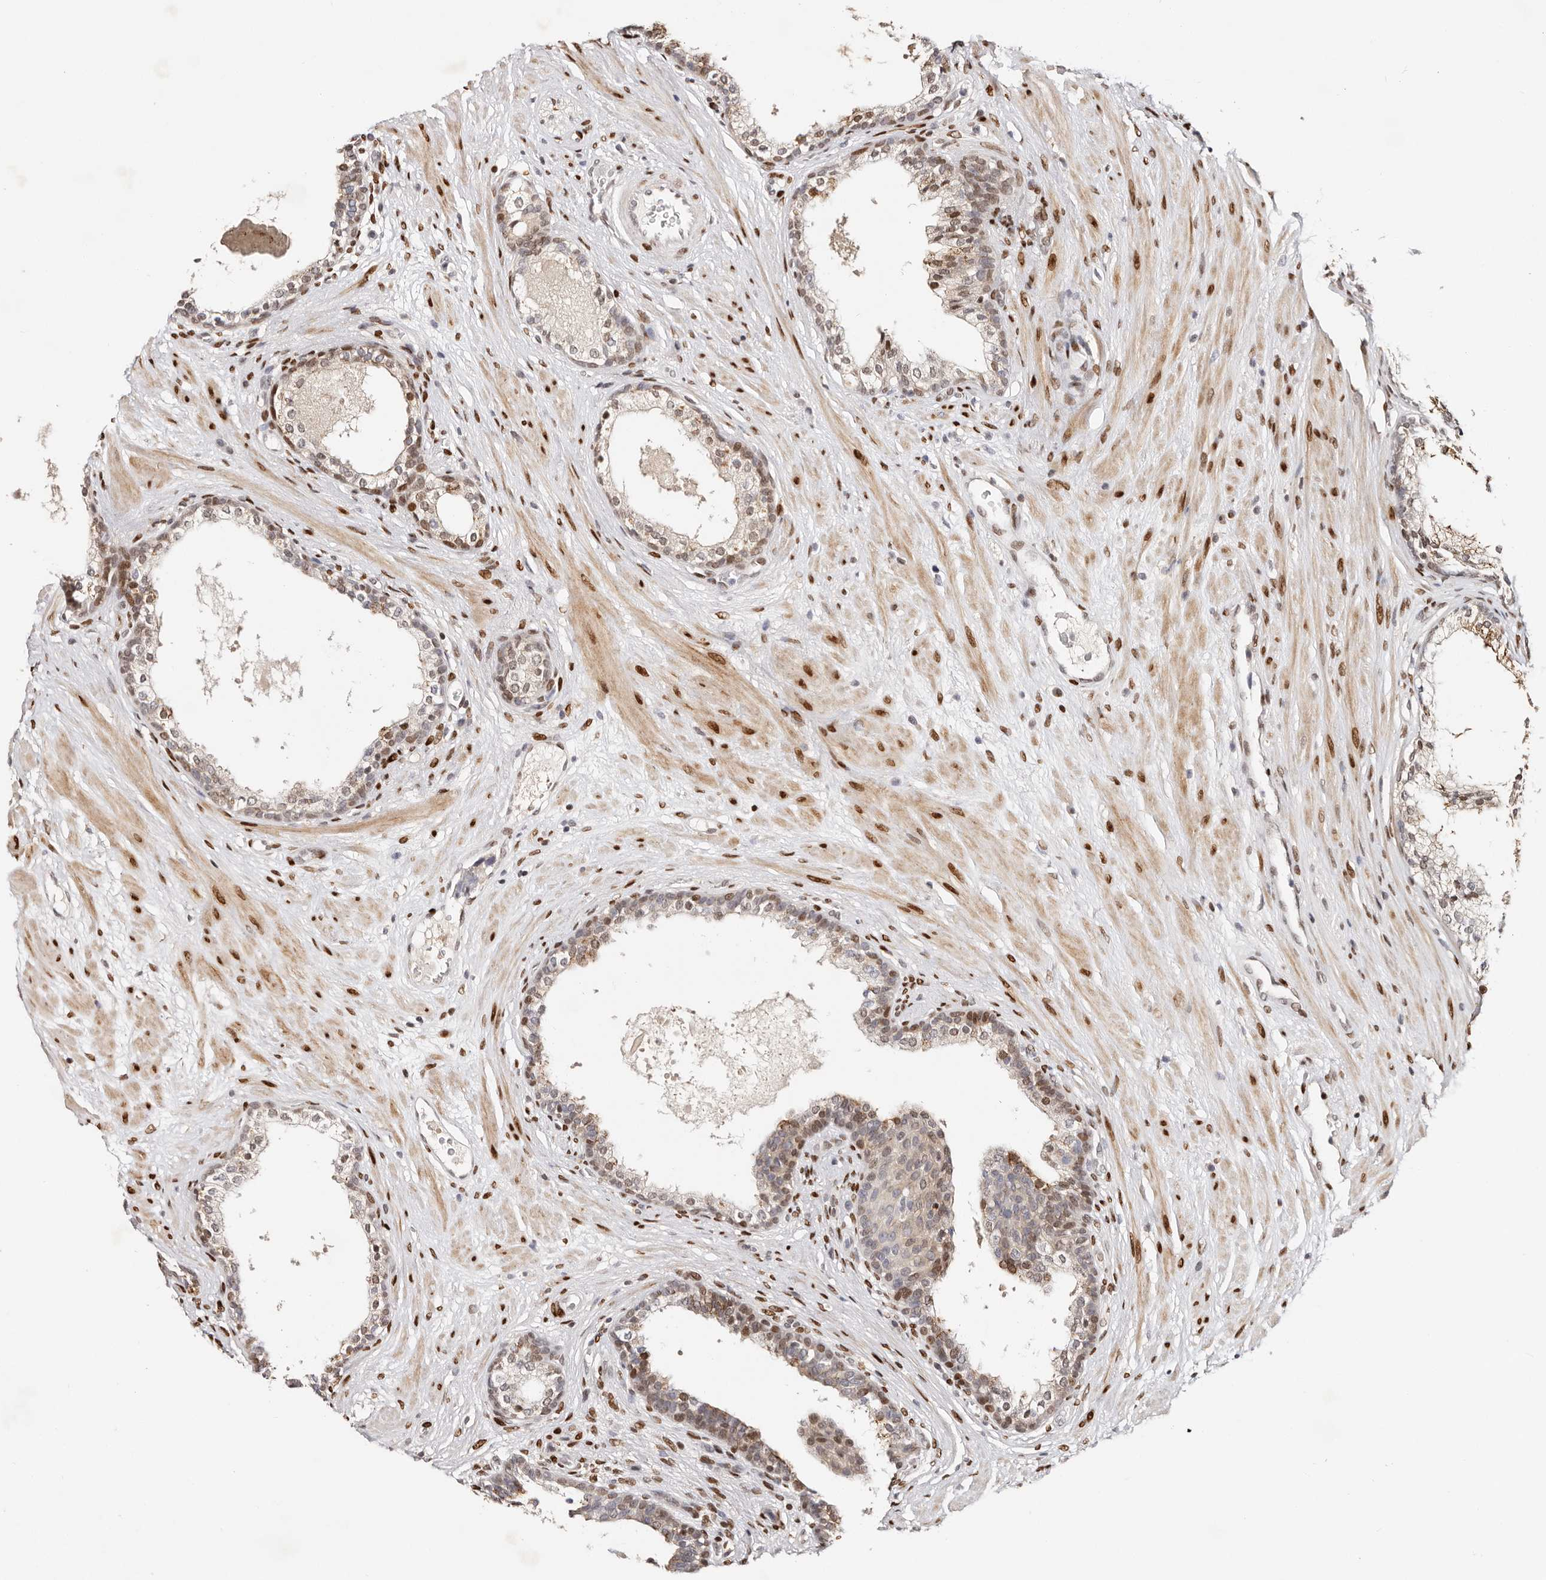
{"staining": {"intensity": "moderate", "quantity": "<25%", "location": "cytoplasmic/membranous,nuclear"}, "tissue": "prostate cancer", "cell_type": "Tumor cells", "image_type": "cancer", "snomed": [{"axis": "morphology", "description": "Adenocarcinoma, High grade"}, {"axis": "topography", "description": "Prostate"}], "caption": "Immunohistochemical staining of adenocarcinoma (high-grade) (prostate) demonstrates moderate cytoplasmic/membranous and nuclear protein expression in about <25% of tumor cells. (brown staining indicates protein expression, while blue staining denotes nuclei).", "gene": "IQGAP3", "patient": {"sex": "male", "age": 56}}